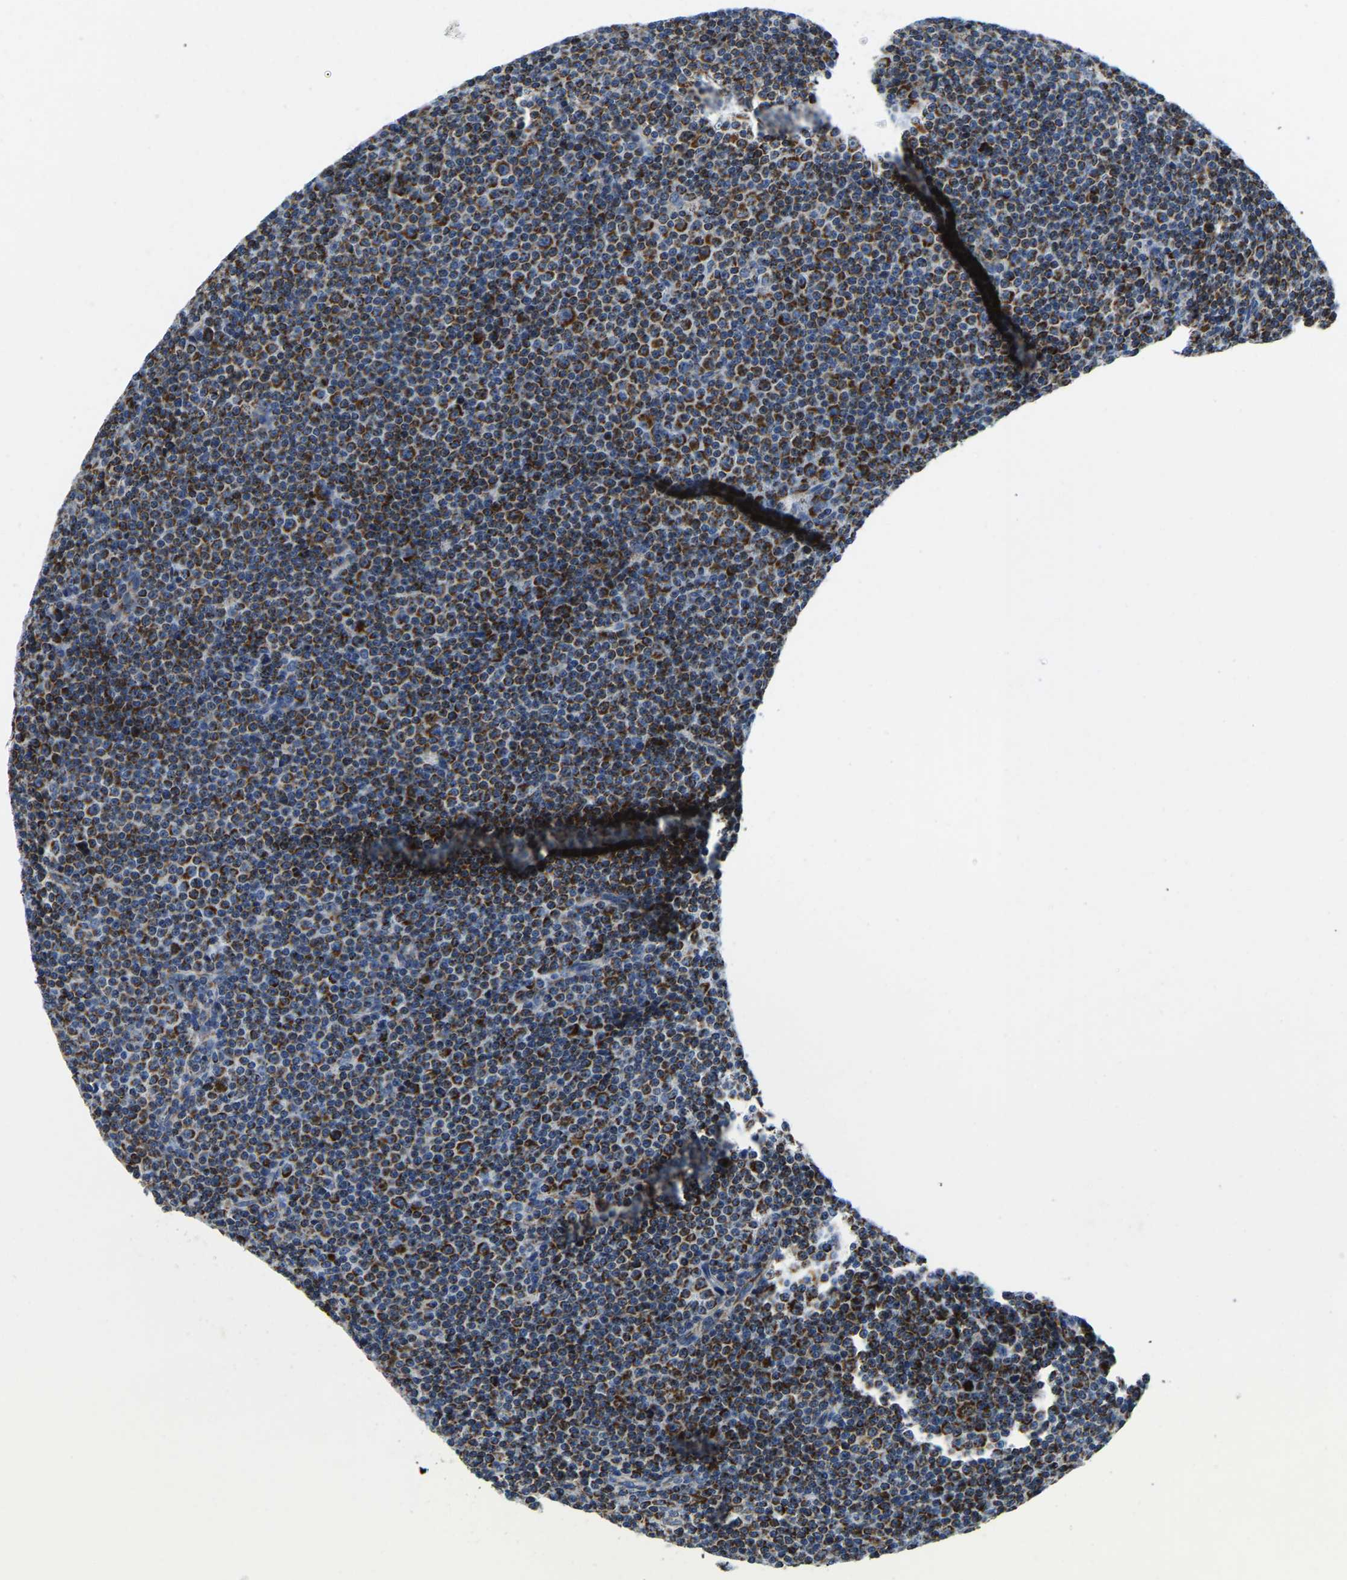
{"staining": {"intensity": "strong", "quantity": "25%-75%", "location": "cytoplasmic/membranous"}, "tissue": "lymphoma", "cell_type": "Tumor cells", "image_type": "cancer", "snomed": [{"axis": "morphology", "description": "Malignant lymphoma, non-Hodgkin's type, Low grade"}, {"axis": "topography", "description": "Lymph node"}], "caption": "The micrograph demonstrates staining of lymphoma, revealing strong cytoplasmic/membranous protein expression (brown color) within tumor cells. Immunohistochemistry stains the protein of interest in brown and the nuclei are stained blue.", "gene": "SFXN1", "patient": {"sex": "female", "age": 67}}